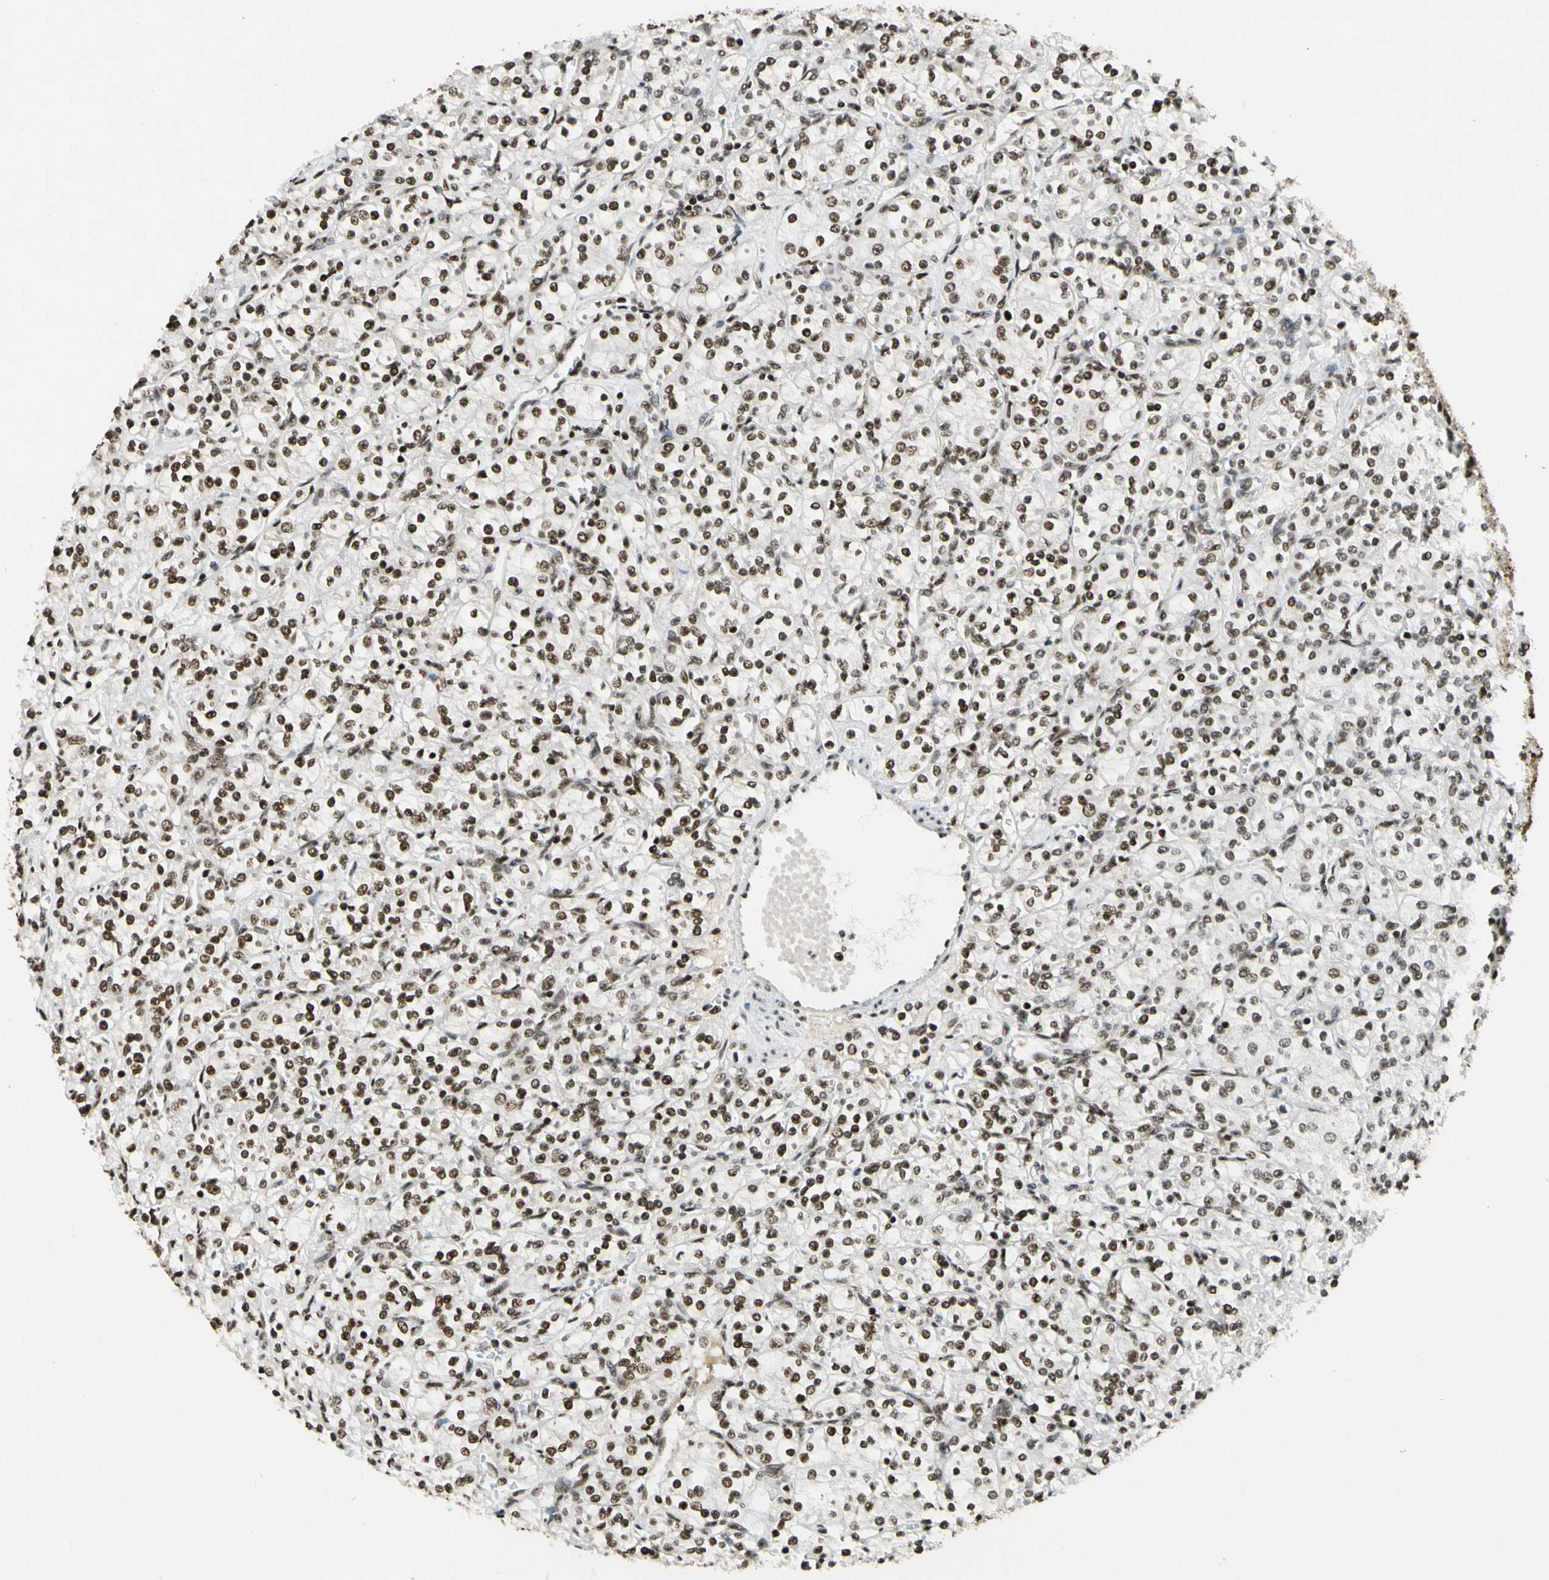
{"staining": {"intensity": "moderate", "quantity": ">75%", "location": "nuclear"}, "tissue": "renal cancer", "cell_type": "Tumor cells", "image_type": "cancer", "snomed": [{"axis": "morphology", "description": "Adenocarcinoma, NOS"}, {"axis": "topography", "description": "Kidney"}], "caption": "This is an image of immunohistochemistry staining of adenocarcinoma (renal), which shows moderate positivity in the nuclear of tumor cells.", "gene": "CDK12", "patient": {"sex": "male", "age": 77}}